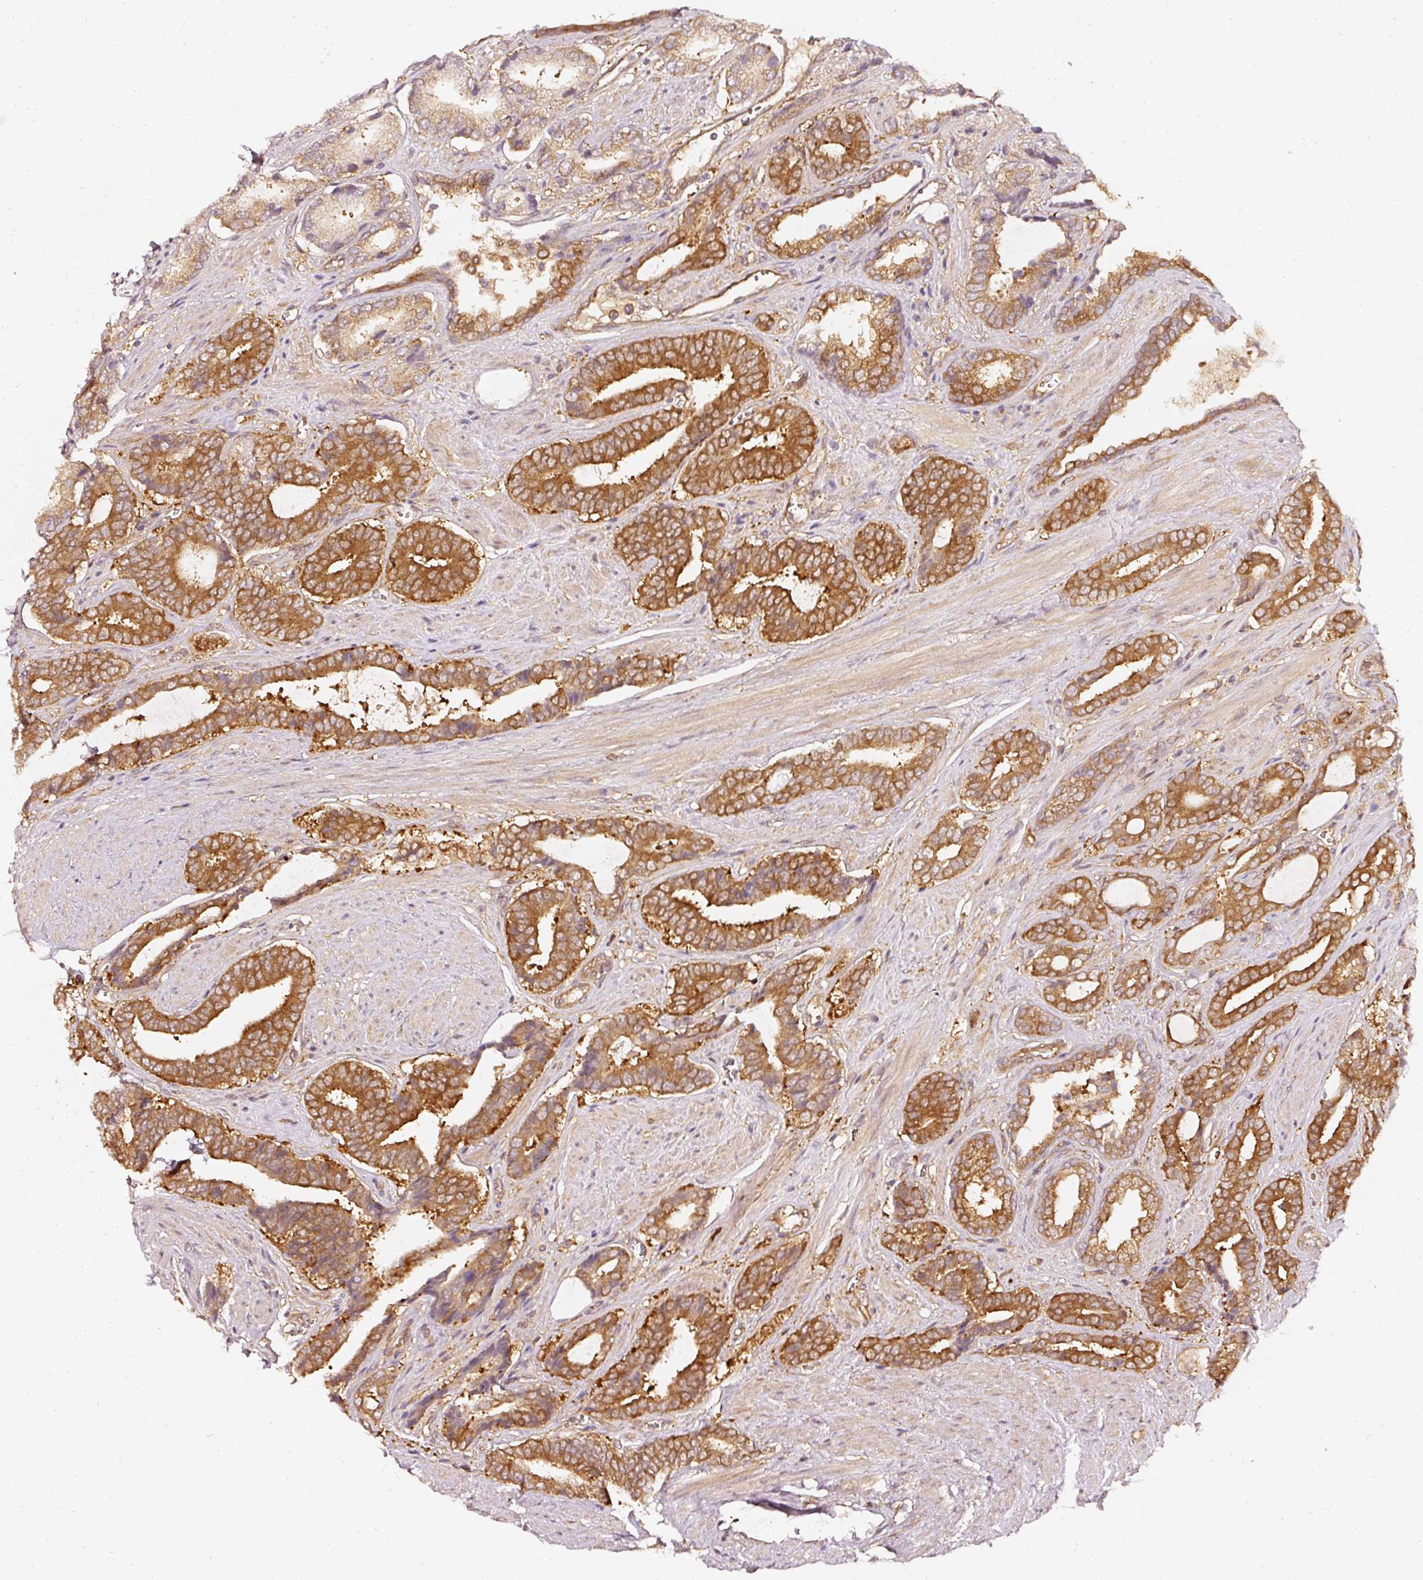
{"staining": {"intensity": "strong", "quantity": ">75%", "location": "cytoplasmic/membranous"}, "tissue": "prostate cancer", "cell_type": "Tumor cells", "image_type": "cancer", "snomed": [{"axis": "morphology", "description": "Adenocarcinoma, NOS"}, {"axis": "topography", "description": "Prostate and seminal vesicle, NOS"}], "caption": "IHC staining of prostate cancer, which shows high levels of strong cytoplasmic/membranous expression in approximately >75% of tumor cells indicating strong cytoplasmic/membranous protein expression. The staining was performed using DAB (brown) for protein detection and nuclei were counterstained in hematoxylin (blue).", "gene": "ASMTL", "patient": {"sex": "male", "age": 76}}